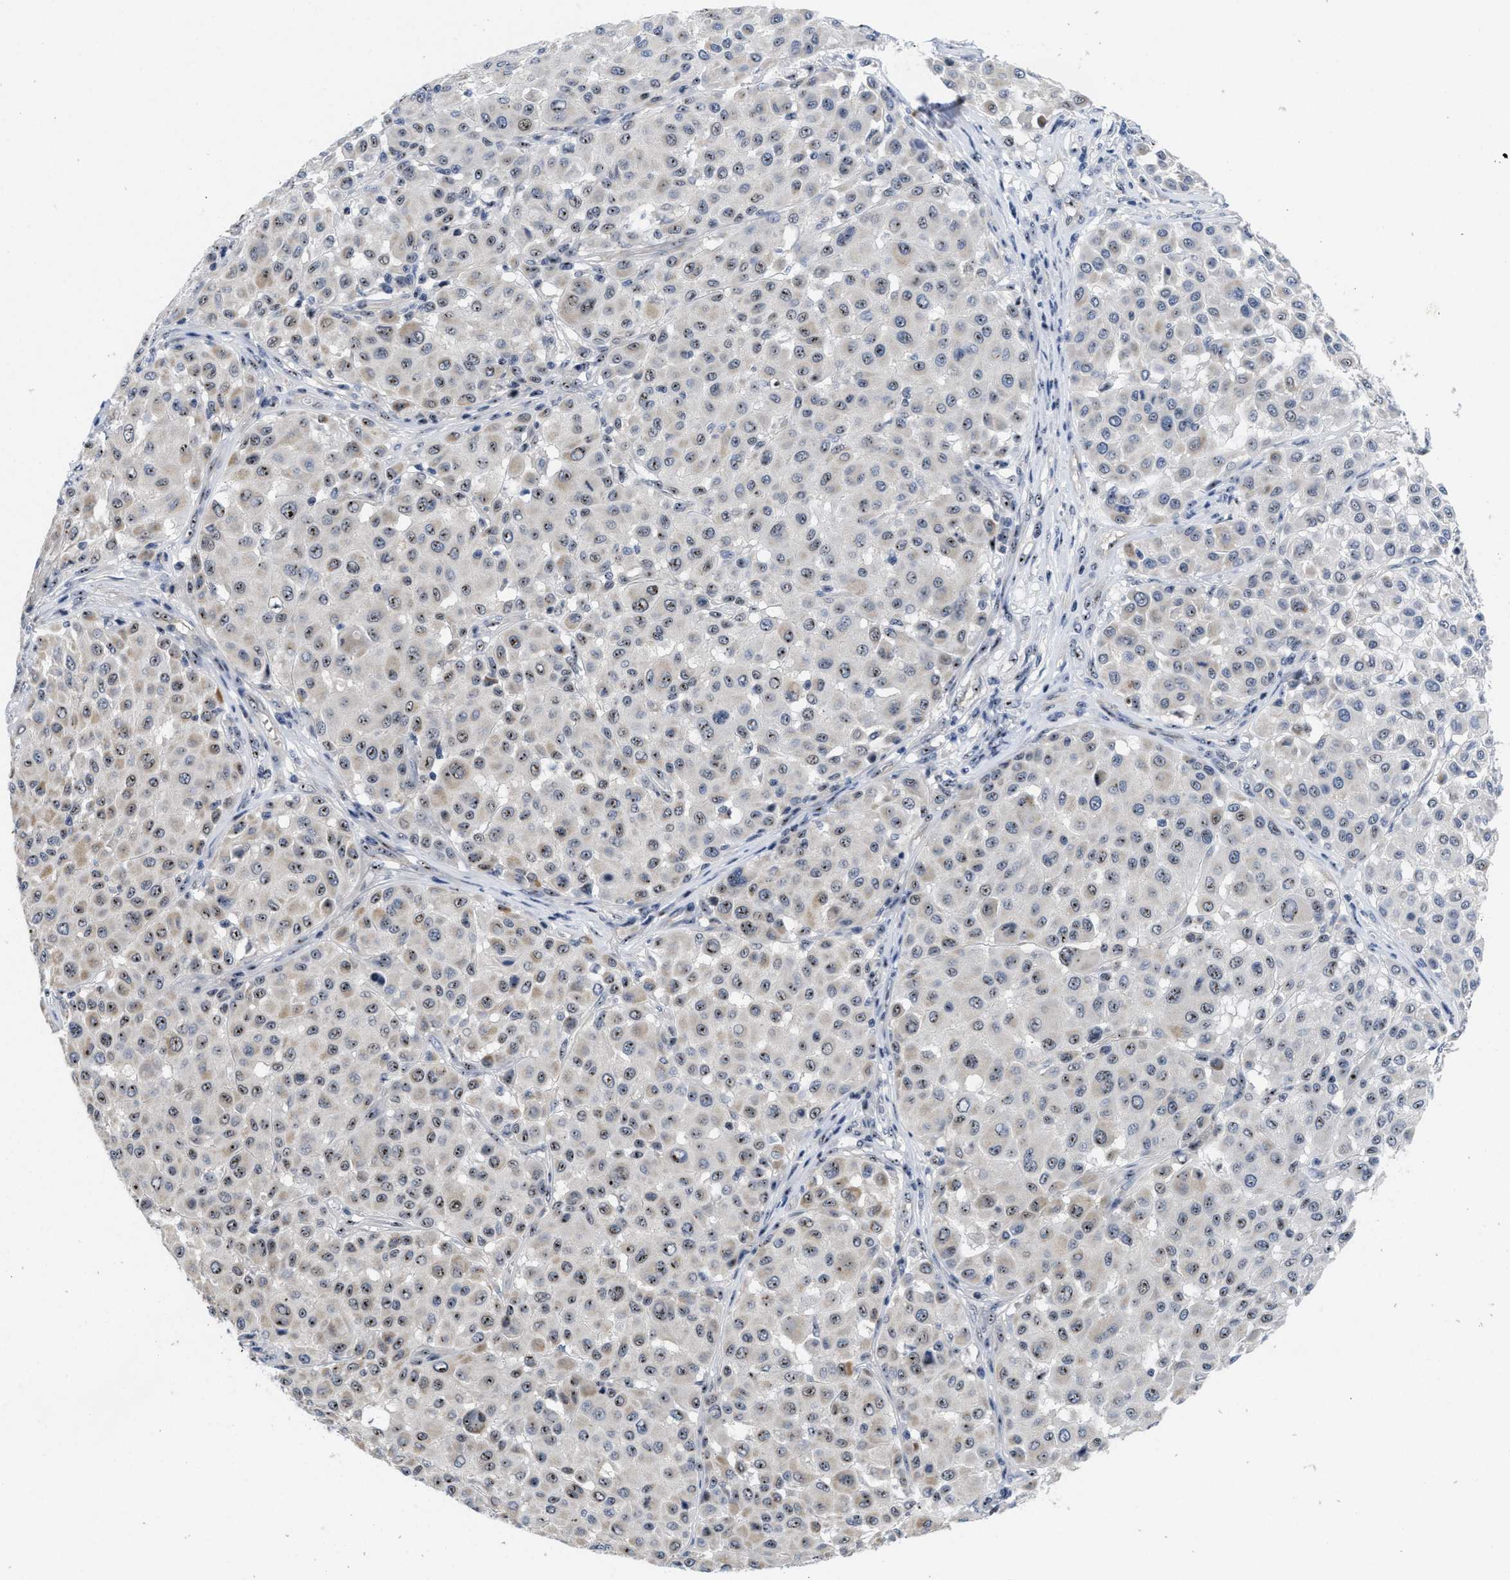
{"staining": {"intensity": "moderate", "quantity": "25%-75%", "location": "nuclear"}, "tissue": "melanoma", "cell_type": "Tumor cells", "image_type": "cancer", "snomed": [{"axis": "morphology", "description": "Malignant melanoma, Metastatic site"}, {"axis": "topography", "description": "Soft tissue"}], "caption": "Immunohistochemical staining of human melanoma displays medium levels of moderate nuclear positivity in approximately 25%-75% of tumor cells.", "gene": "NOP58", "patient": {"sex": "male", "age": 41}}